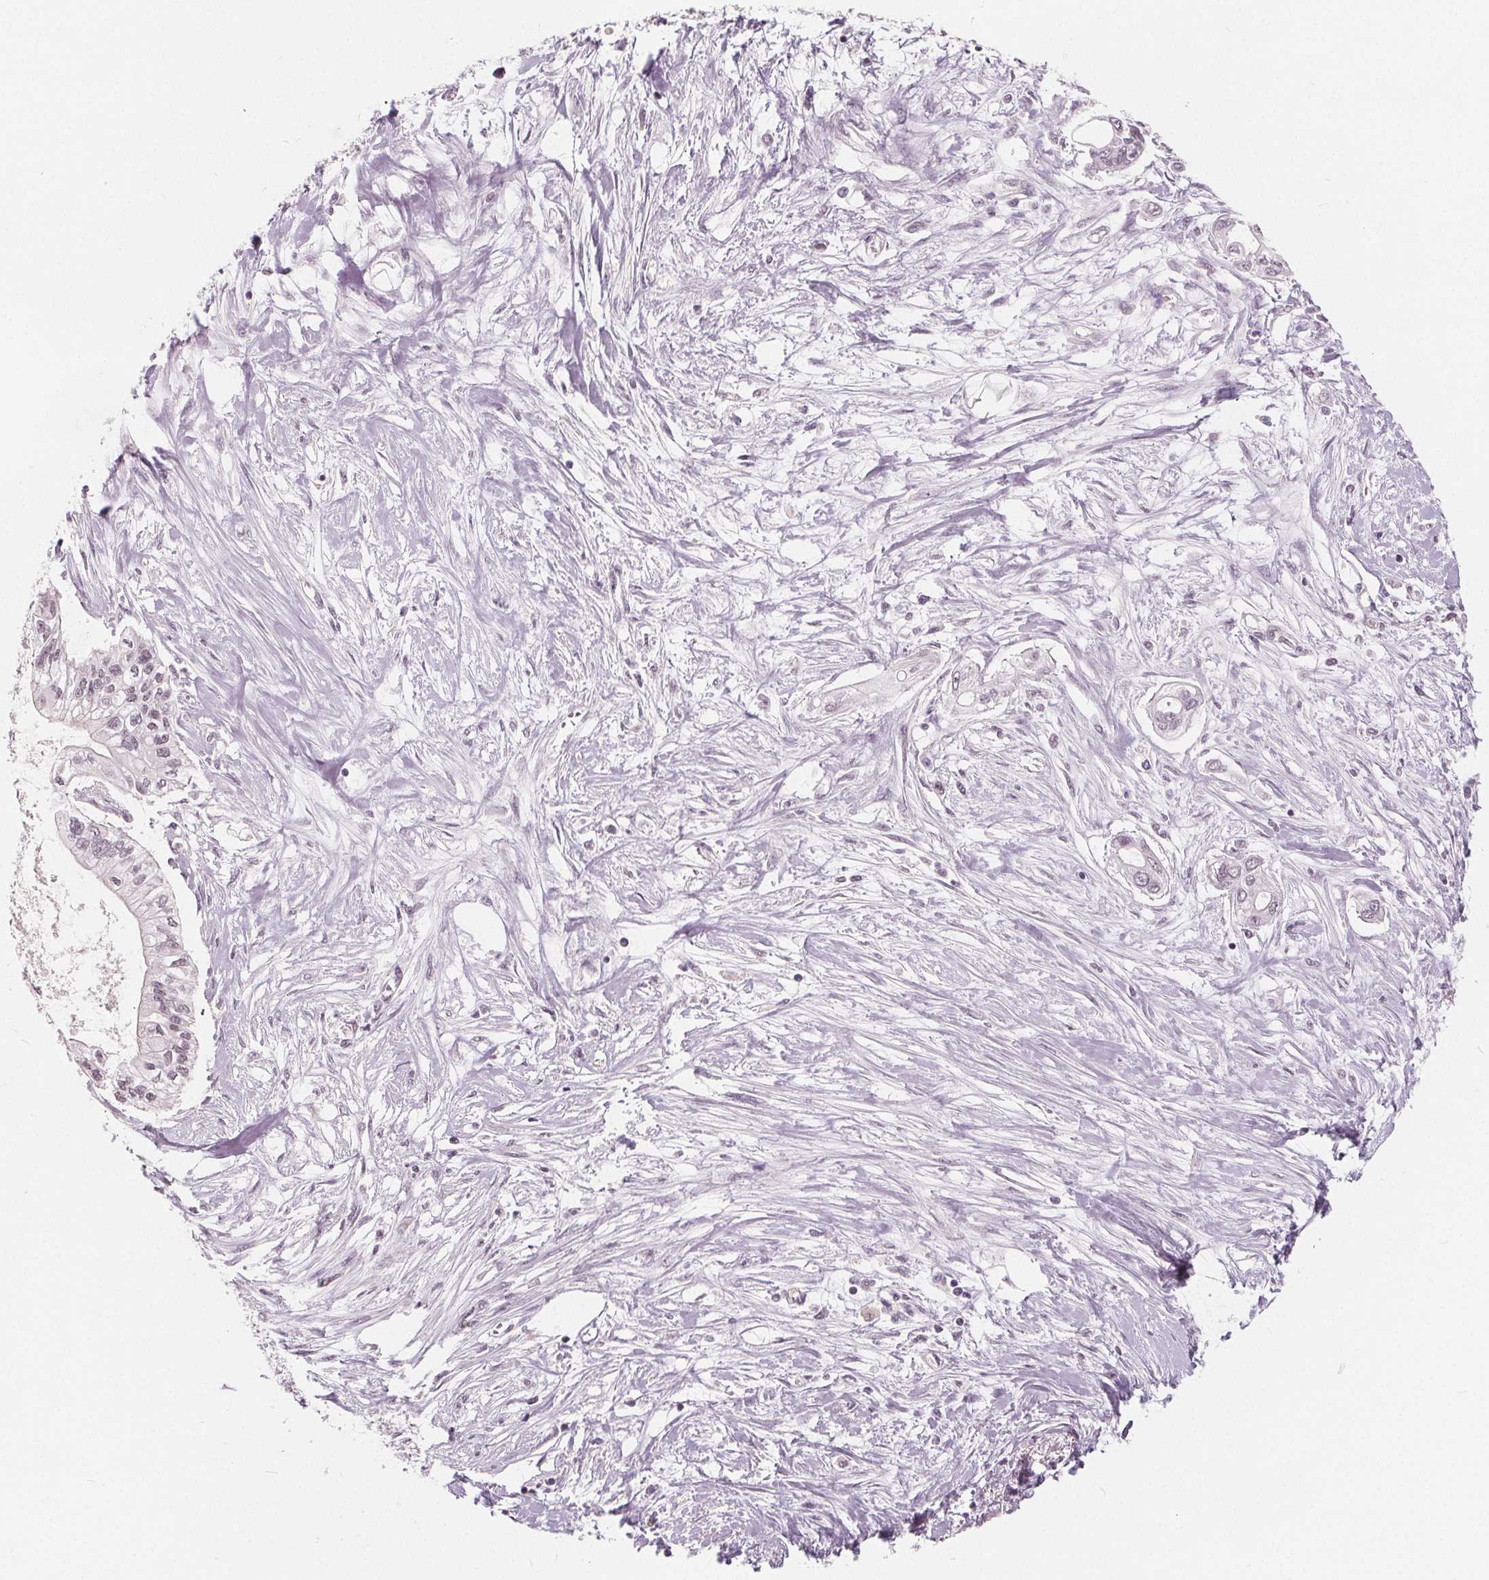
{"staining": {"intensity": "weak", "quantity": "<25%", "location": "nuclear"}, "tissue": "pancreatic cancer", "cell_type": "Tumor cells", "image_type": "cancer", "snomed": [{"axis": "morphology", "description": "Adenocarcinoma, NOS"}, {"axis": "topography", "description": "Pancreas"}], "caption": "Pancreatic cancer was stained to show a protein in brown. There is no significant positivity in tumor cells. (IHC, brightfield microscopy, high magnification).", "gene": "NUP210L", "patient": {"sex": "female", "age": 77}}